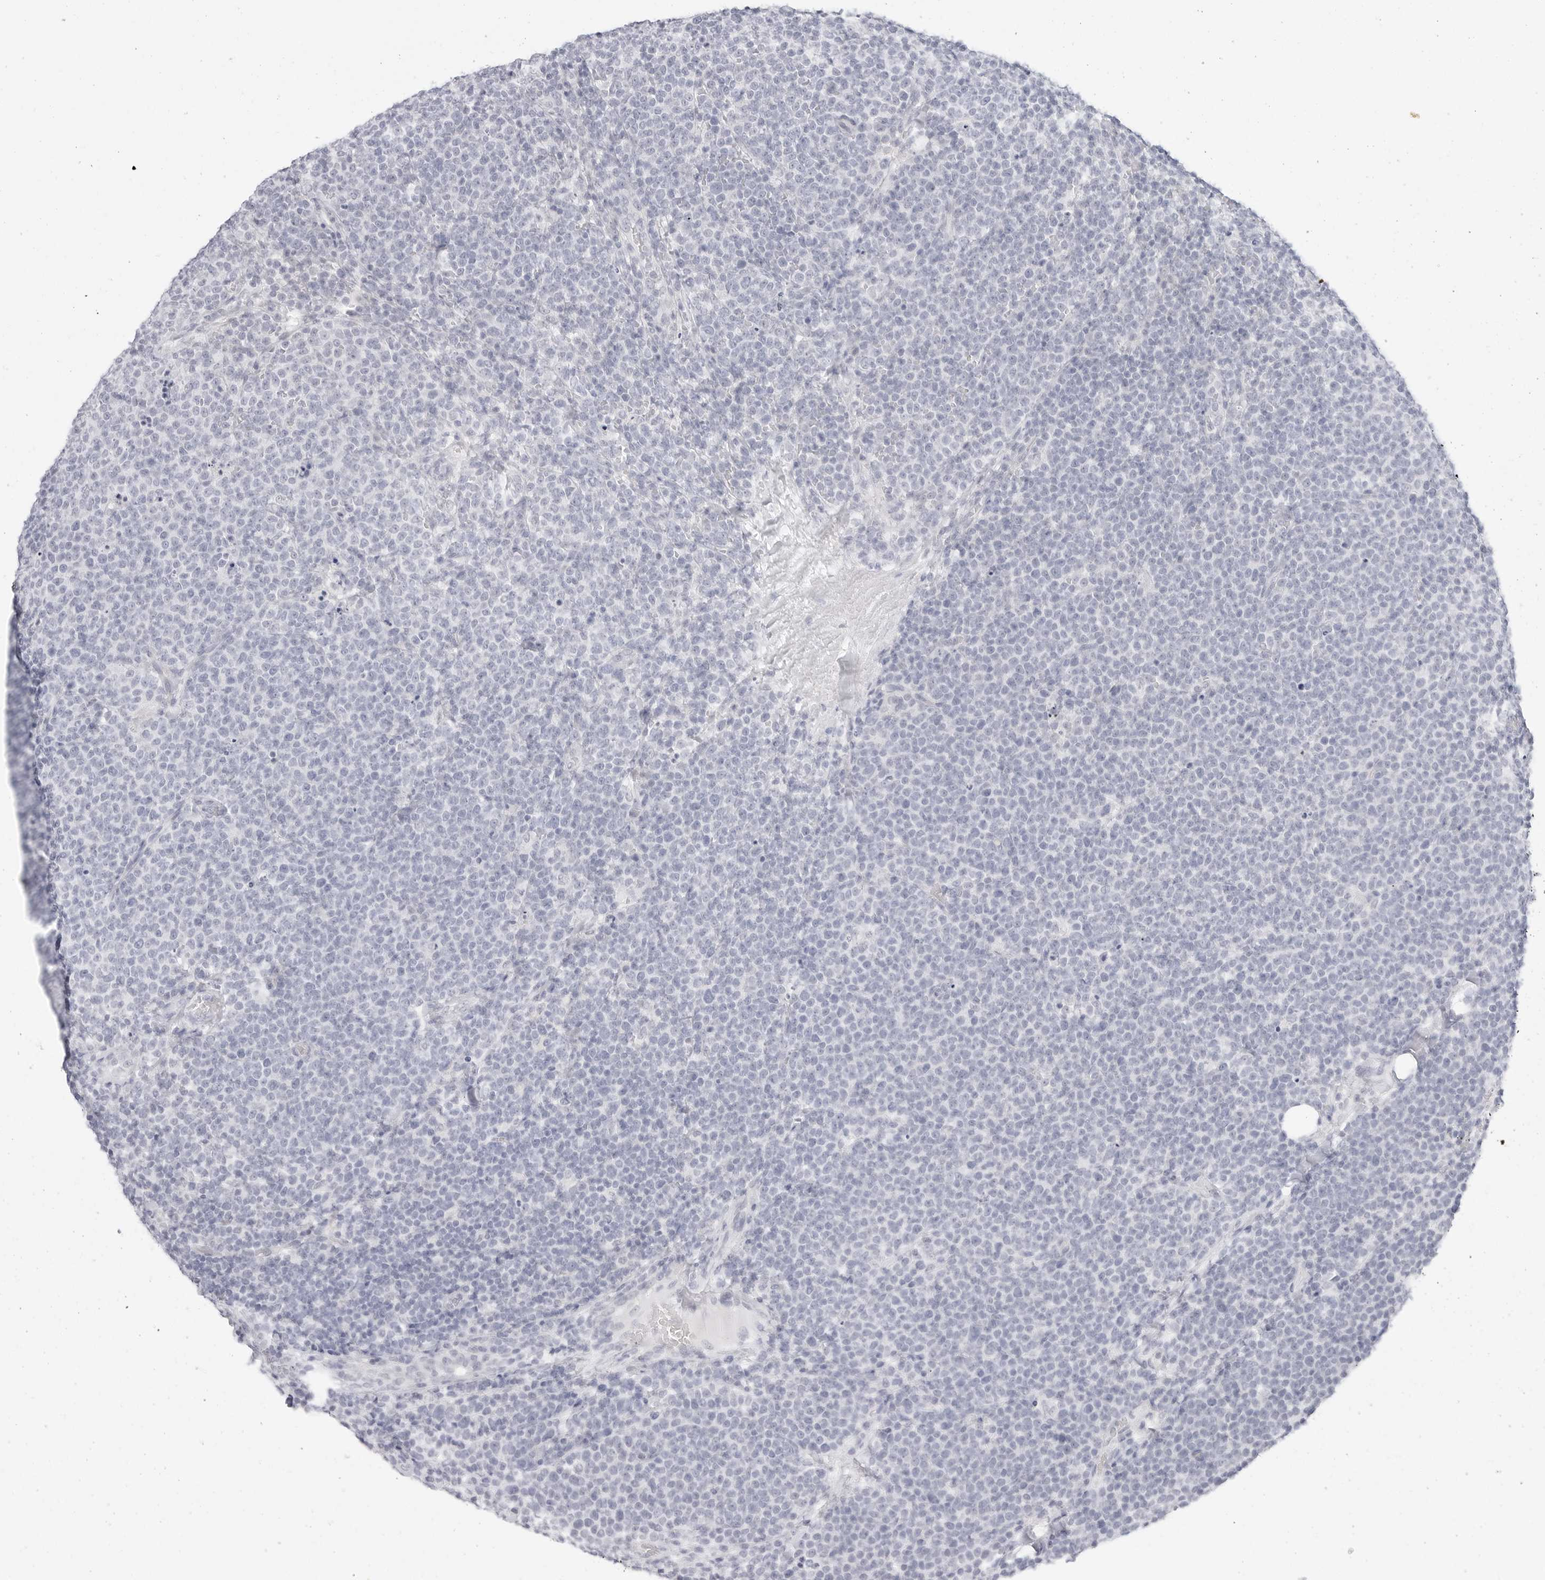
{"staining": {"intensity": "negative", "quantity": "none", "location": "none"}, "tissue": "lymphoma", "cell_type": "Tumor cells", "image_type": "cancer", "snomed": [{"axis": "morphology", "description": "Malignant lymphoma, non-Hodgkin's type, High grade"}, {"axis": "topography", "description": "Lymph node"}], "caption": "High power microscopy image of an immunohistochemistry (IHC) micrograph of malignant lymphoma, non-Hodgkin's type (high-grade), revealing no significant staining in tumor cells.", "gene": "HMGCS2", "patient": {"sex": "male", "age": 61}}